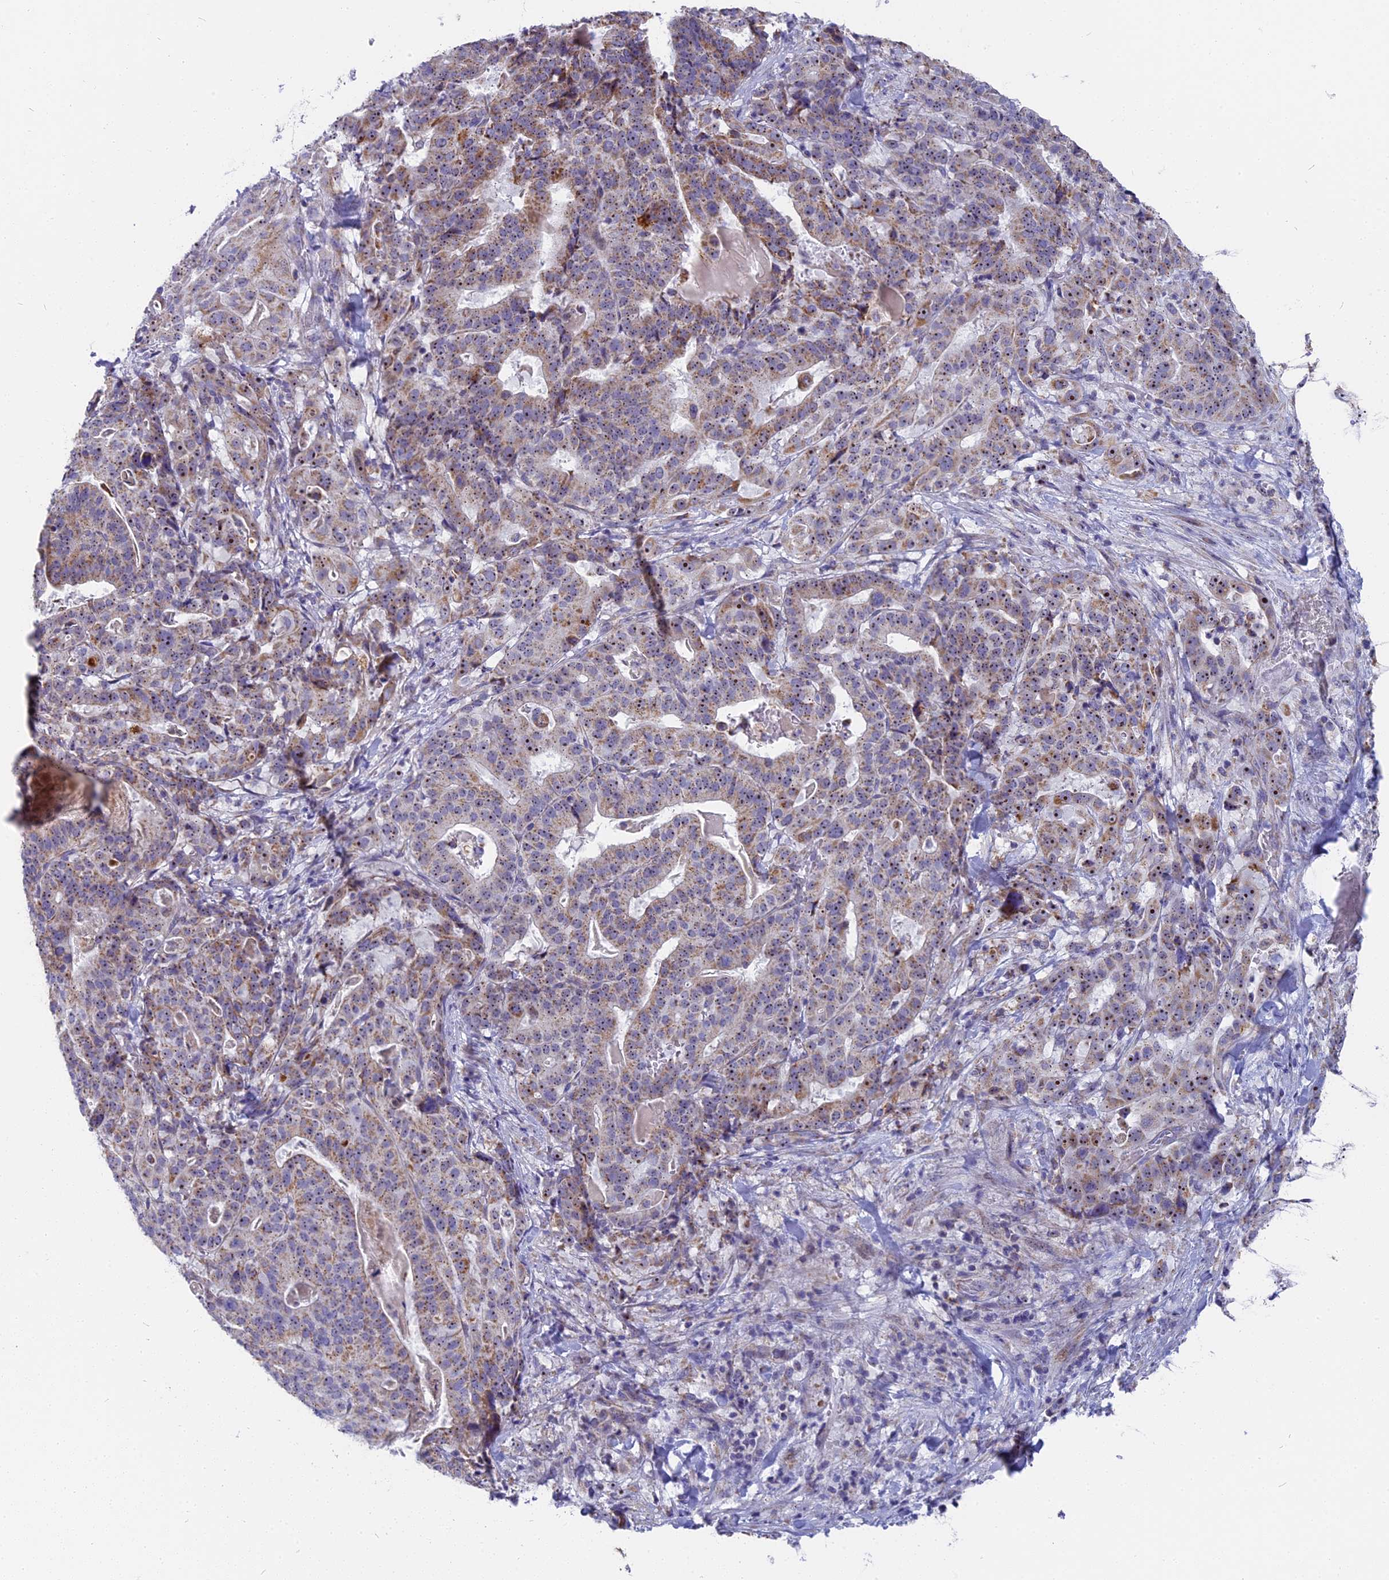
{"staining": {"intensity": "moderate", "quantity": "25%-75%", "location": "cytoplasmic/membranous,nuclear"}, "tissue": "stomach cancer", "cell_type": "Tumor cells", "image_type": "cancer", "snomed": [{"axis": "morphology", "description": "Adenocarcinoma, NOS"}, {"axis": "topography", "description": "Stomach"}], "caption": "Stomach cancer (adenocarcinoma) stained with a protein marker displays moderate staining in tumor cells.", "gene": "DTWD1", "patient": {"sex": "male", "age": 48}}